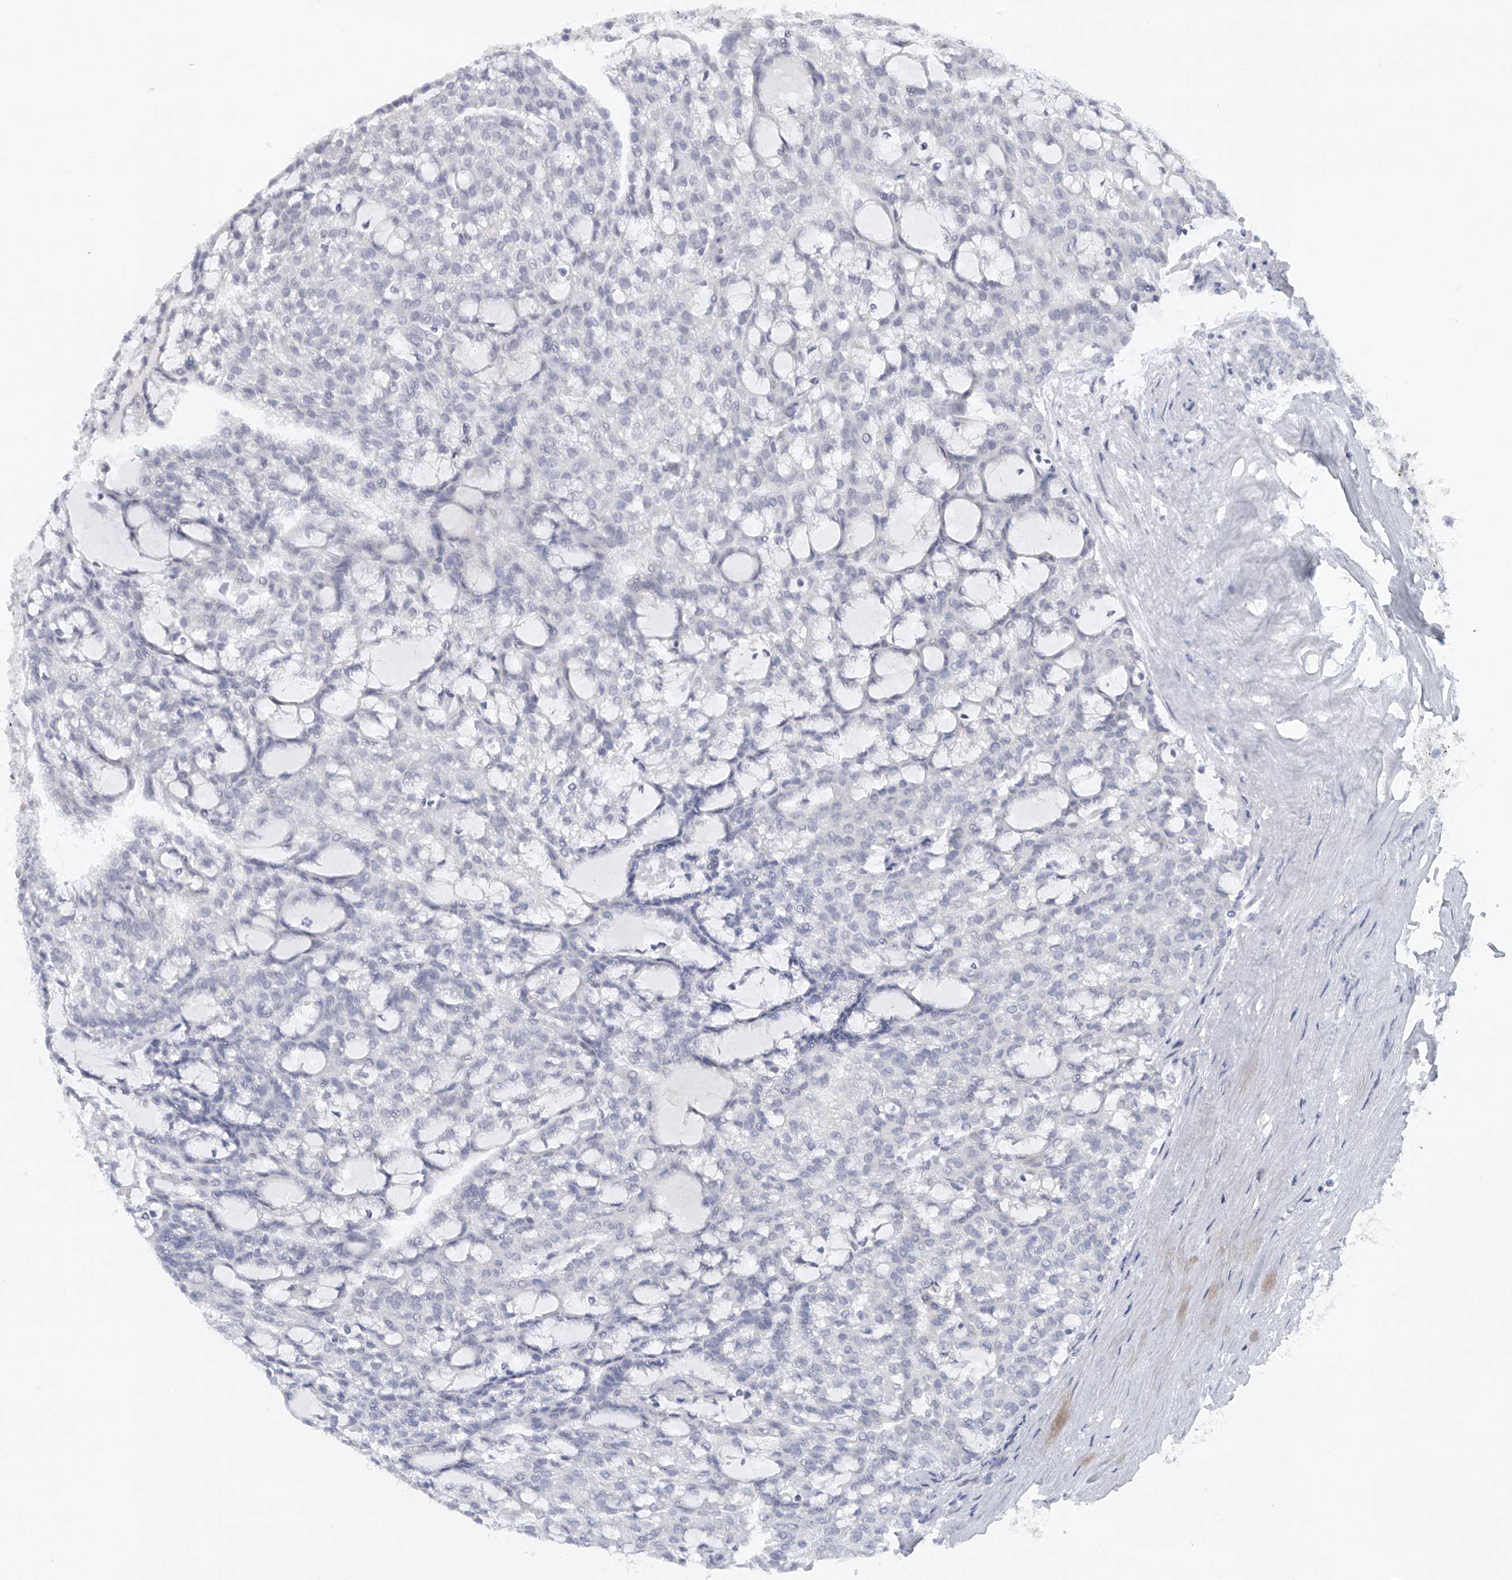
{"staining": {"intensity": "negative", "quantity": "none", "location": "none"}, "tissue": "renal cancer", "cell_type": "Tumor cells", "image_type": "cancer", "snomed": [{"axis": "morphology", "description": "Adenocarcinoma, NOS"}, {"axis": "topography", "description": "Kidney"}], "caption": "DAB immunohistochemical staining of human renal cancer reveals no significant staining in tumor cells.", "gene": "FAT2", "patient": {"sex": "male", "age": 63}}